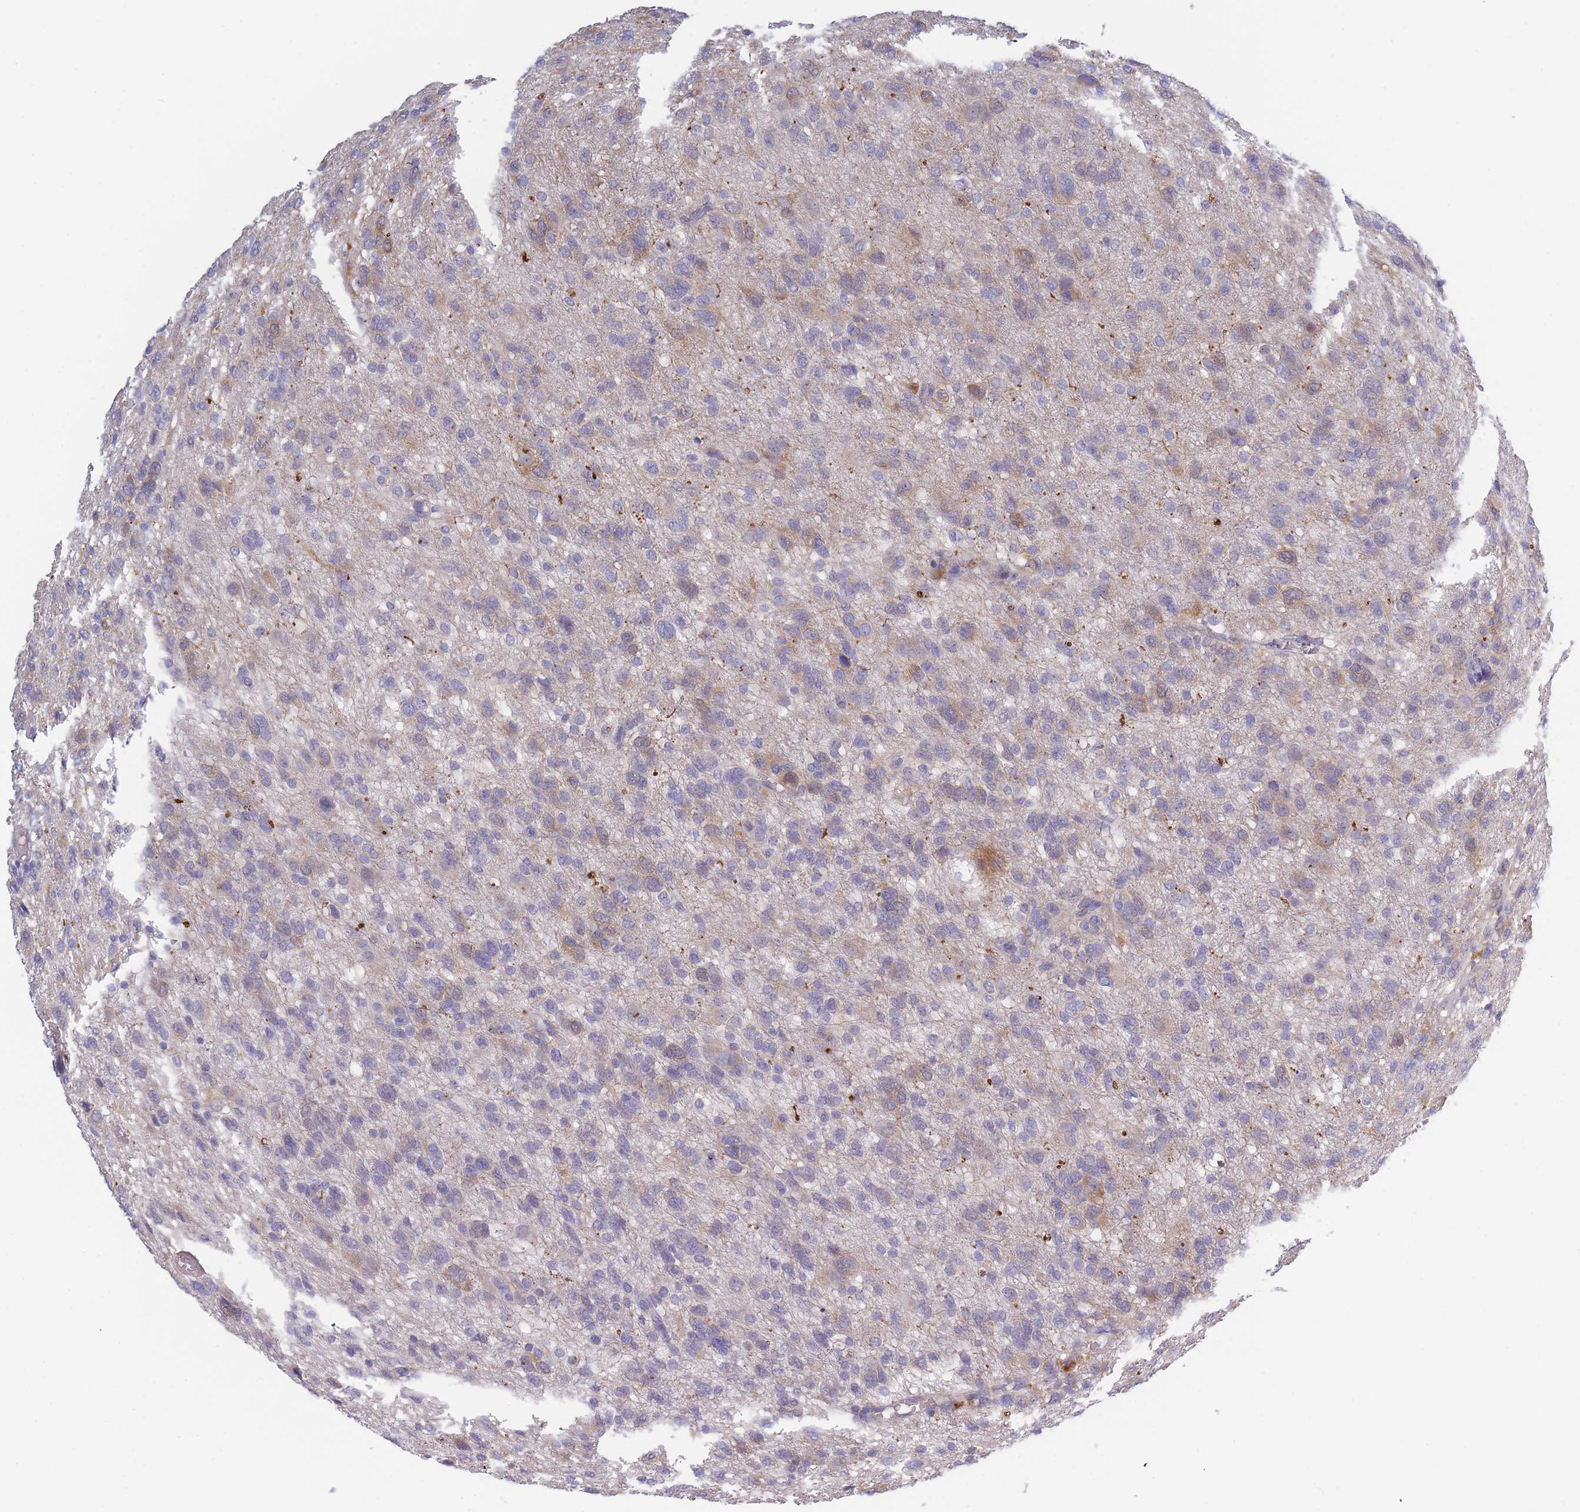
{"staining": {"intensity": "weak", "quantity": "<25%", "location": "cytoplasmic/membranous"}, "tissue": "glioma", "cell_type": "Tumor cells", "image_type": "cancer", "snomed": [{"axis": "morphology", "description": "Glioma, malignant, High grade"}, {"axis": "topography", "description": "Brain"}], "caption": "Immunohistochemistry (IHC) of malignant glioma (high-grade) displays no positivity in tumor cells. (Brightfield microscopy of DAB (3,3'-diaminobenzidine) IHC at high magnification).", "gene": "NDUFAF6", "patient": {"sex": "female", "age": 59}}